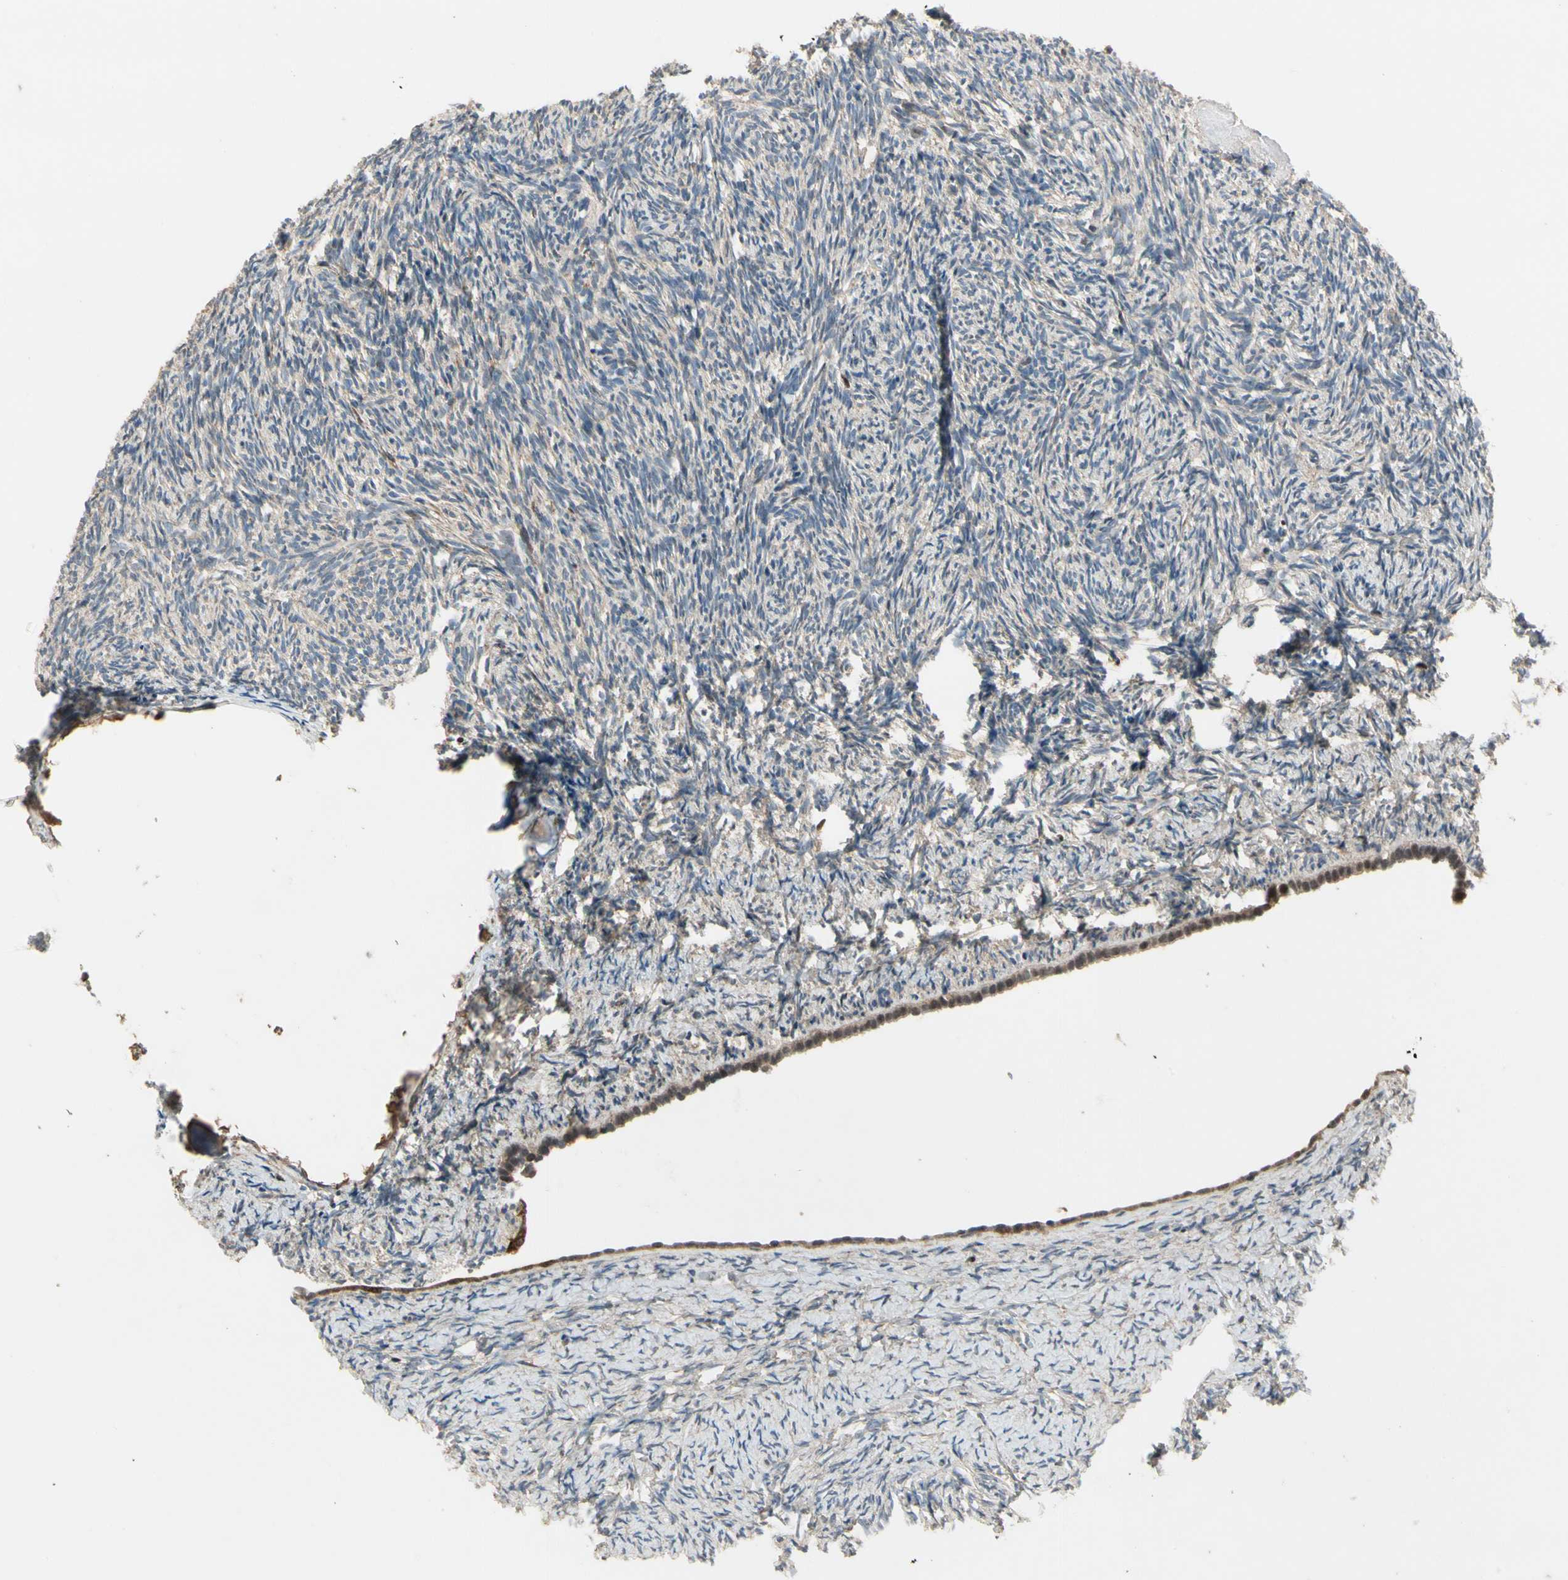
{"staining": {"intensity": "negative", "quantity": "none", "location": "none"}, "tissue": "ovary", "cell_type": "Ovarian stroma cells", "image_type": "normal", "snomed": [{"axis": "morphology", "description": "Normal tissue, NOS"}, {"axis": "topography", "description": "Ovary"}], "caption": "Ovary was stained to show a protein in brown. There is no significant positivity in ovarian stroma cells. (DAB immunohistochemistry (IHC) visualized using brightfield microscopy, high magnification).", "gene": "CGREF1", "patient": {"sex": "female", "age": 60}}